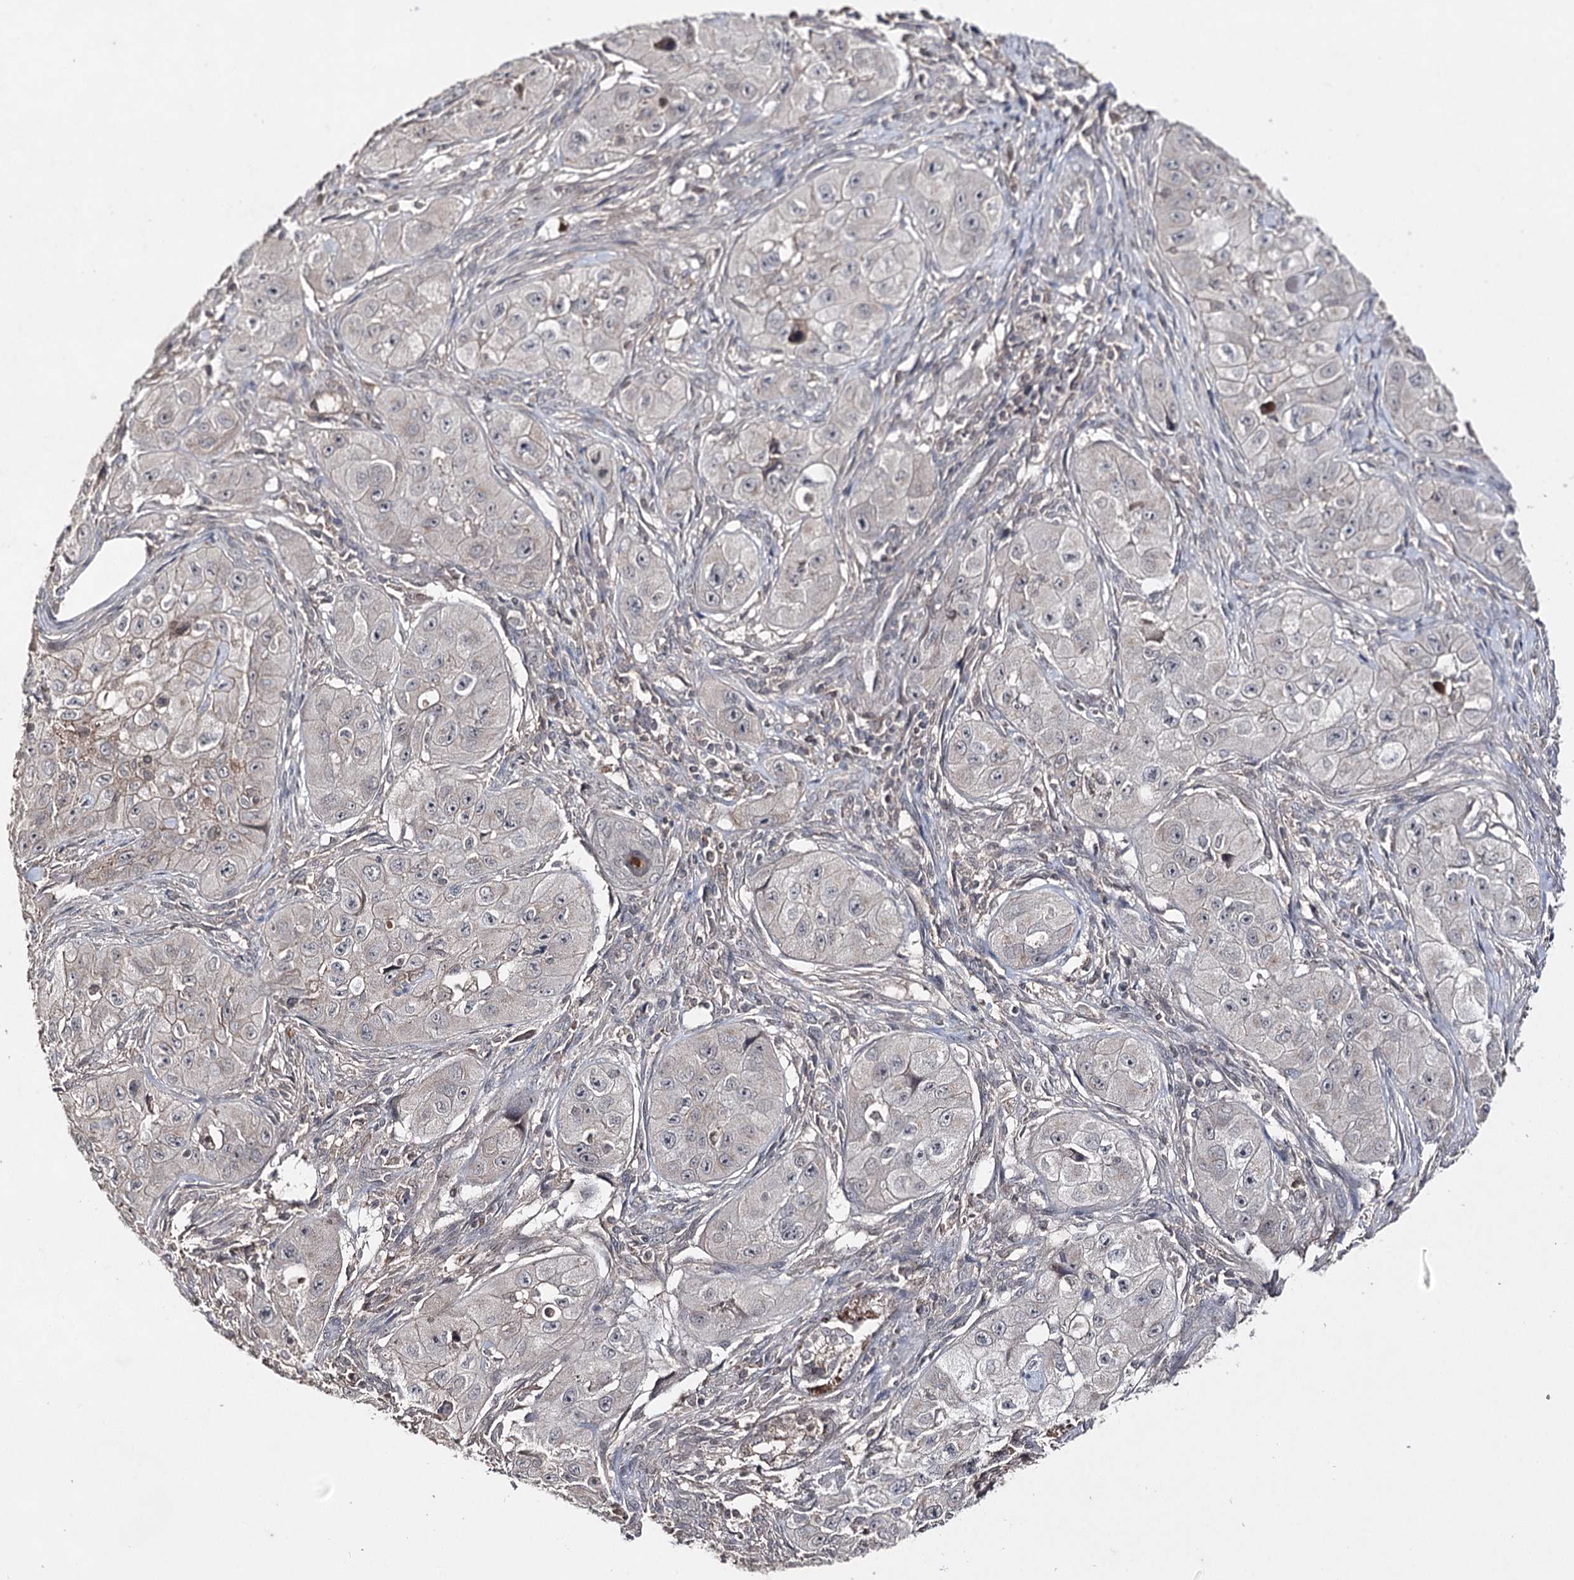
{"staining": {"intensity": "negative", "quantity": "none", "location": "none"}, "tissue": "skin cancer", "cell_type": "Tumor cells", "image_type": "cancer", "snomed": [{"axis": "morphology", "description": "Squamous cell carcinoma, NOS"}, {"axis": "topography", "description": "Skin"}, {"axis": "topography", "description": "Subcutis"}], "caption": "Tumor cells are negative for brown protein staining in skin cancer.", "gene": "SYNGR3", "patient": {"sex": "male", "age": 73}}